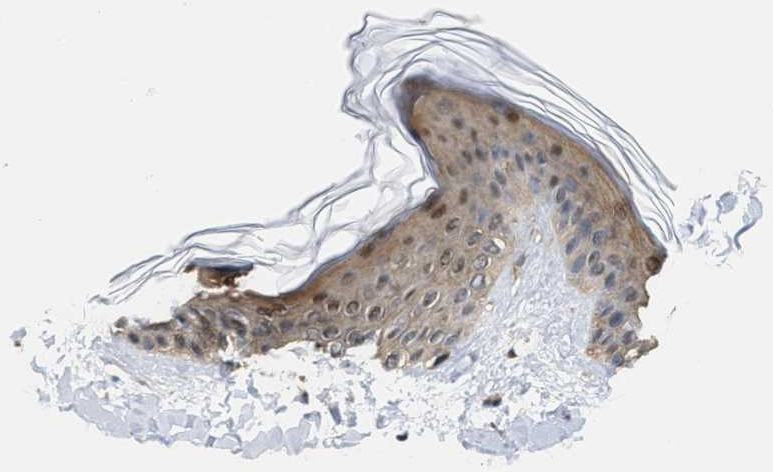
{"staining": {"intensity": "moderate", "quantity": ">75%", "location": "cytoplasmic/membranous,nuclear"}, "tissue": "skin", "cell_type": "Fibroblasts", "image_type": "normal", "snomed": [{"axis": "morphology", "description": "Normal tissue, NOS"}, {"axis": "topography", "description": "Skin"}], "caption": "This is a micrograph of immunohistochemistry staining of normal skin, which shows moderate positivity in the cytoplasmic/membranous,nuclear of fibroblasts.", "gene": "SCAI", "patient": {"sex": "female", "age": 17}}